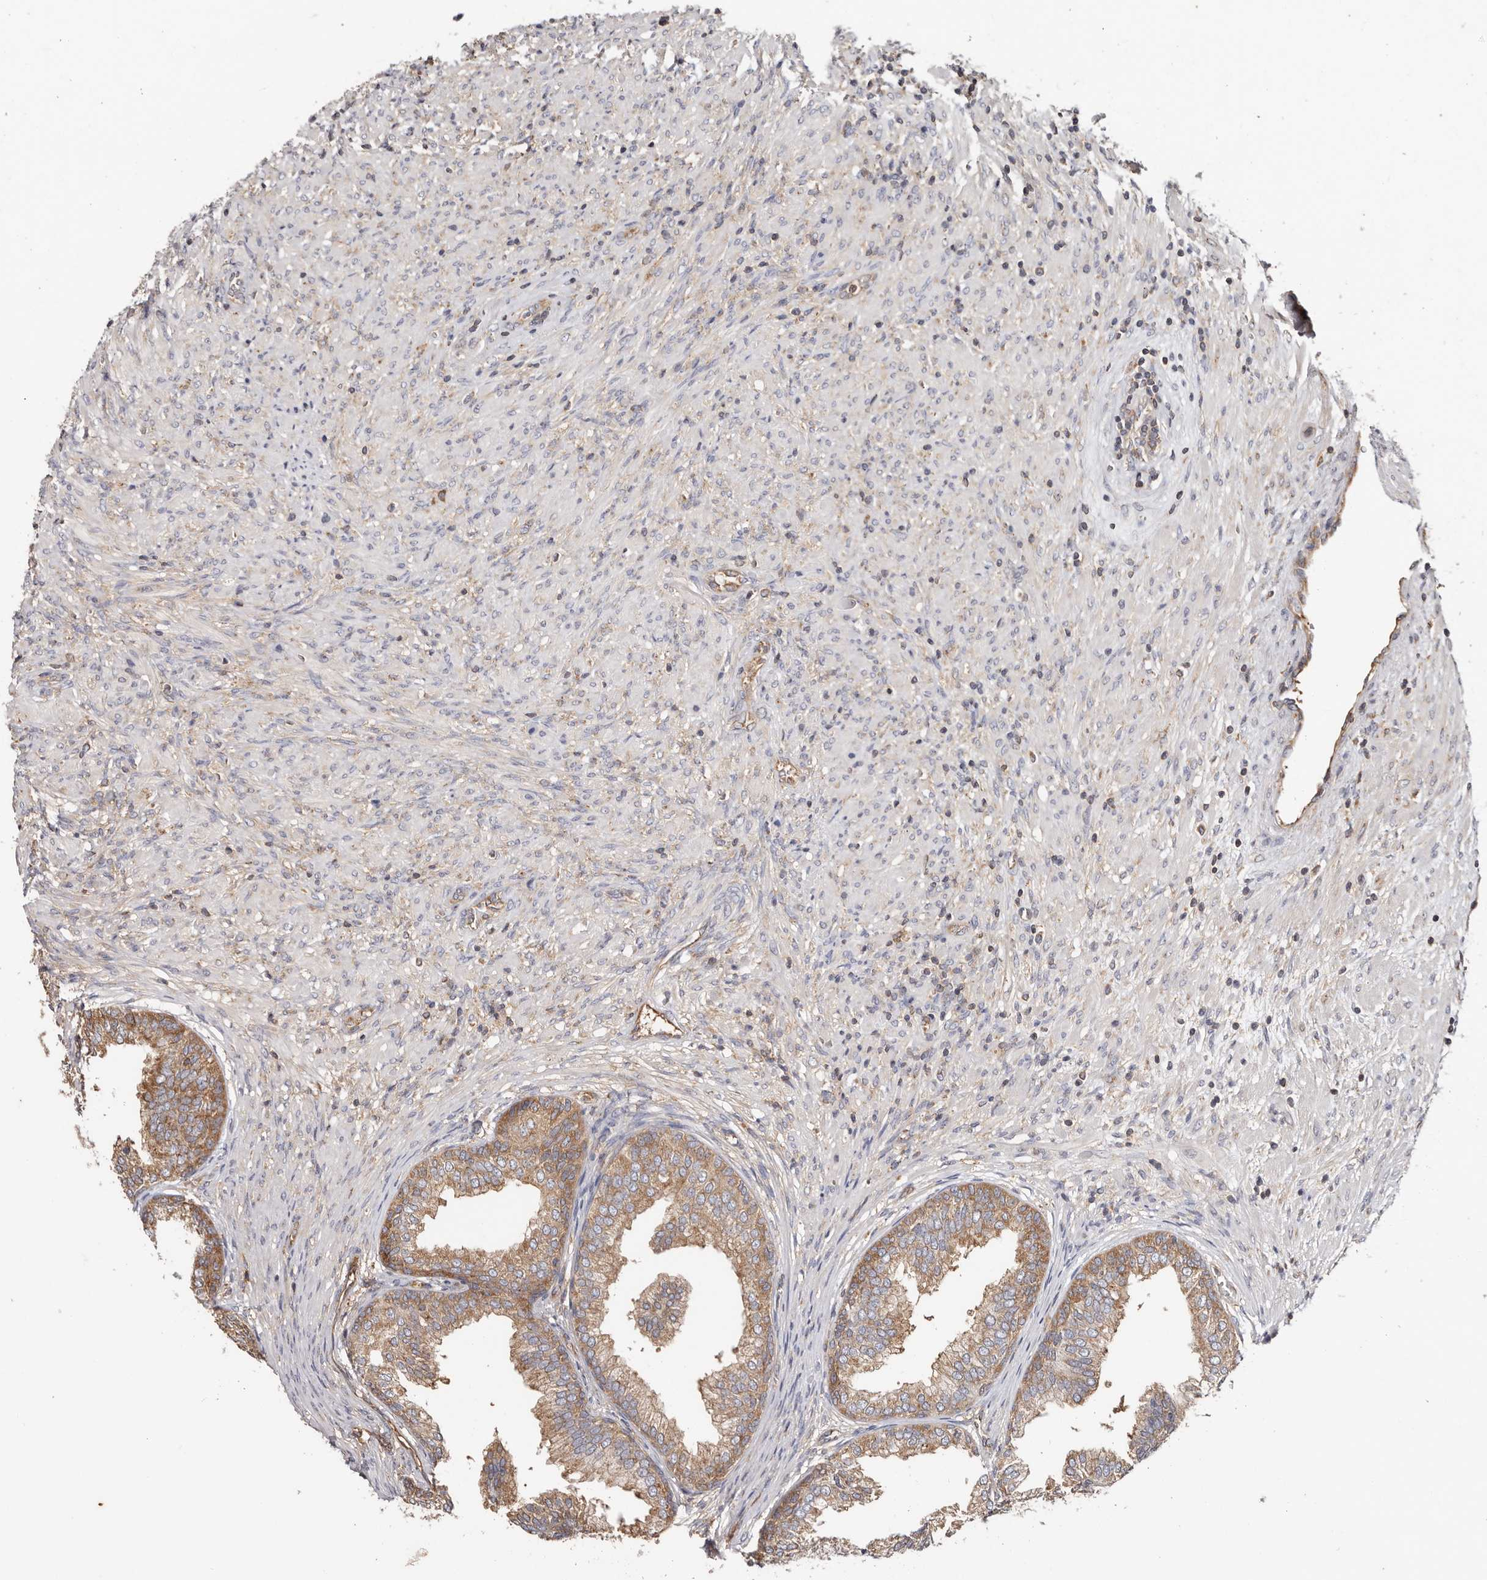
{"staining": {"intensity": "moderate", "quantity": ">75%", "location": "cytoplasmic/membranous"}, "tissue": "prostate", "cell_type": "Glandular cells", "image_type": "normal", "snomed": [{"axis": "morphology", "description": "Normal tissue, NOS"}, {"axis": "topography", "description": "Prostate"}], "caption": "Approximately >75% of glandular cells in benign prostate show moderate cytoplasmic/membranous protein expression as visualized by brown immunohistochemical staining.", "gene": "EPRS1", "patient": {"sex": "male", "age": 76}}